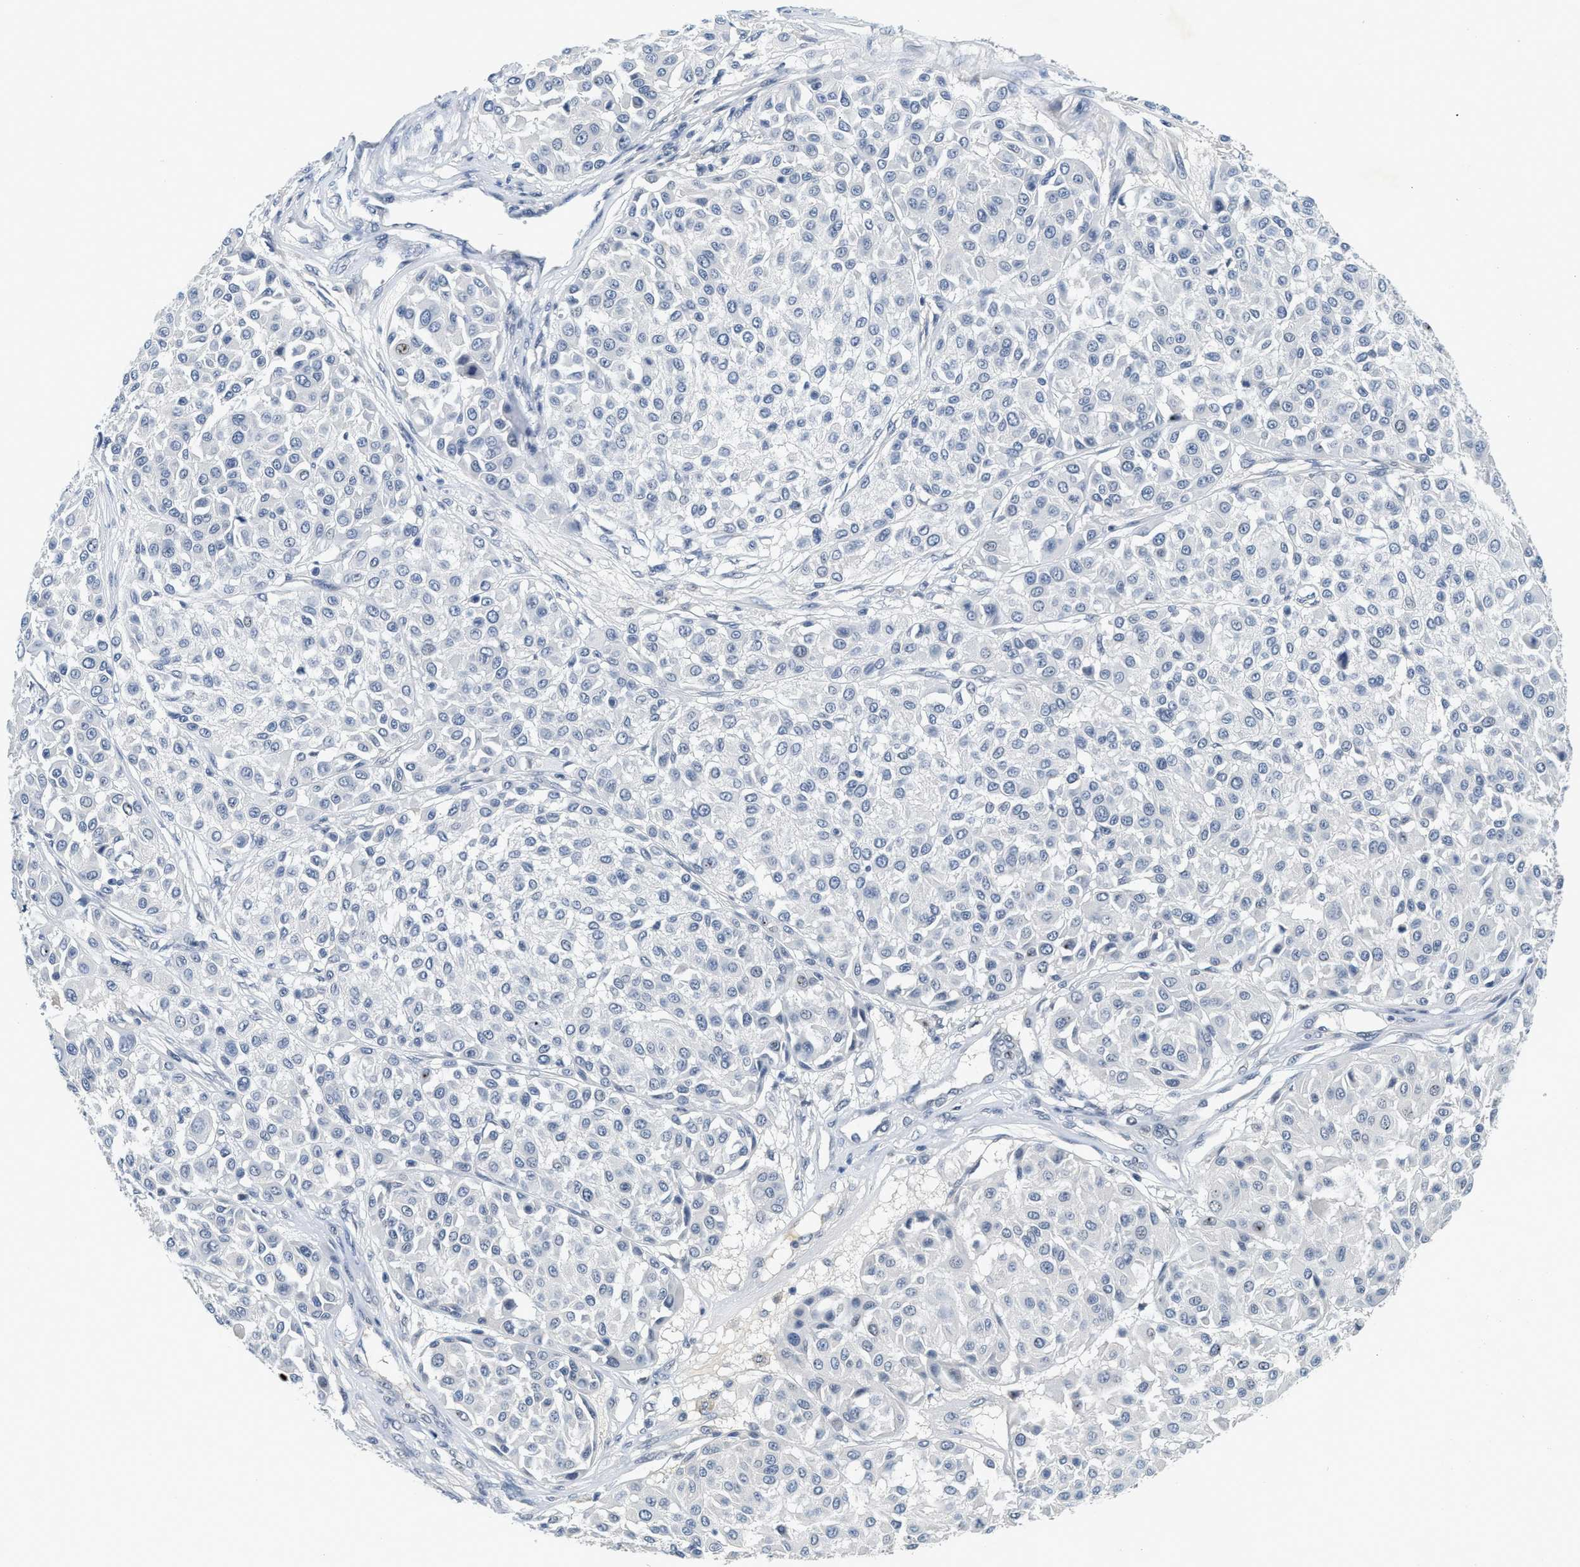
{"staining": {"intensity": "negative", "quantity": "none", "location": "none"}, "tissue": "melanoma", "cell_type": "Tumor cells", "image_type": "cancer", "snomed": [{"axis": "morphology", "description": "Malignant melanoma, Metastatic site"}, {"axis": "topography", "description": "Soft tissue"}], "caption": "The immunohistochemistry (IHC) histopathology image has no significant staining in tumor cells of melanoma tissue.", "gene": "MZF1", "patient": {"sex": "male", "age": 41}}